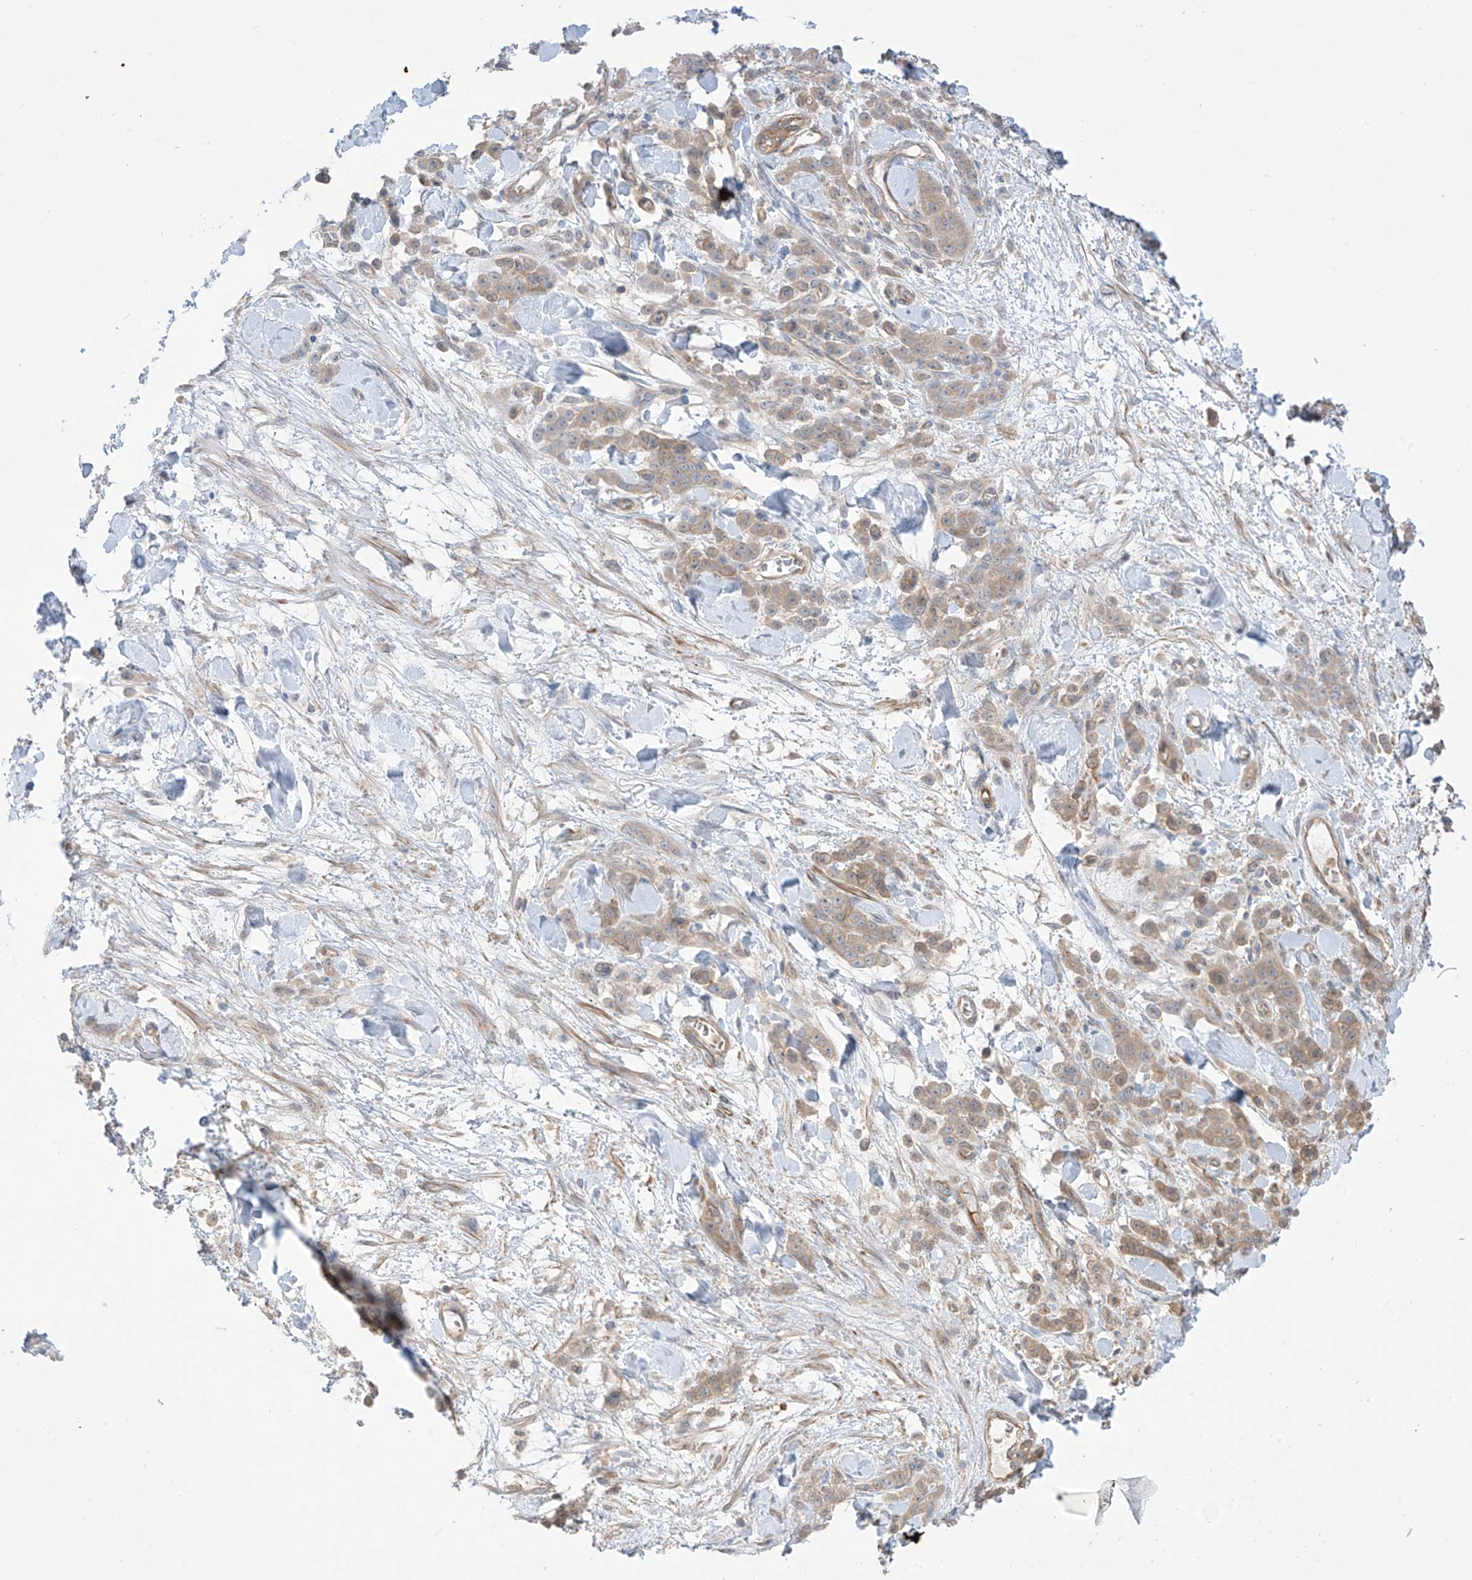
{"staining": {"intensity": "weak", "quantity": ">75%", "location": "cytoplasmic/membranous"}, "tissue": "stomach cancer", "cell_type": "Tumor cells", "image_type": "cancer", "snomed": [{"axis": "morphology", "description": "Normal tissue, NOS"}, {"axis": "morphology", "description": "Adenocarcinoma, NOS"}, {"axis": "topography", "description": "Stomach"}], "caption": "Stomach cancer stained with DAB (3,3'-diaminobenzidine) immunohistochemistry (IHC) exhibits low levels of weak cytoplasmic/membranous positivity in approximately >75% of tumor cells.", "gene": "TRMU", "patient": {"sex": "male", "age": 82}}